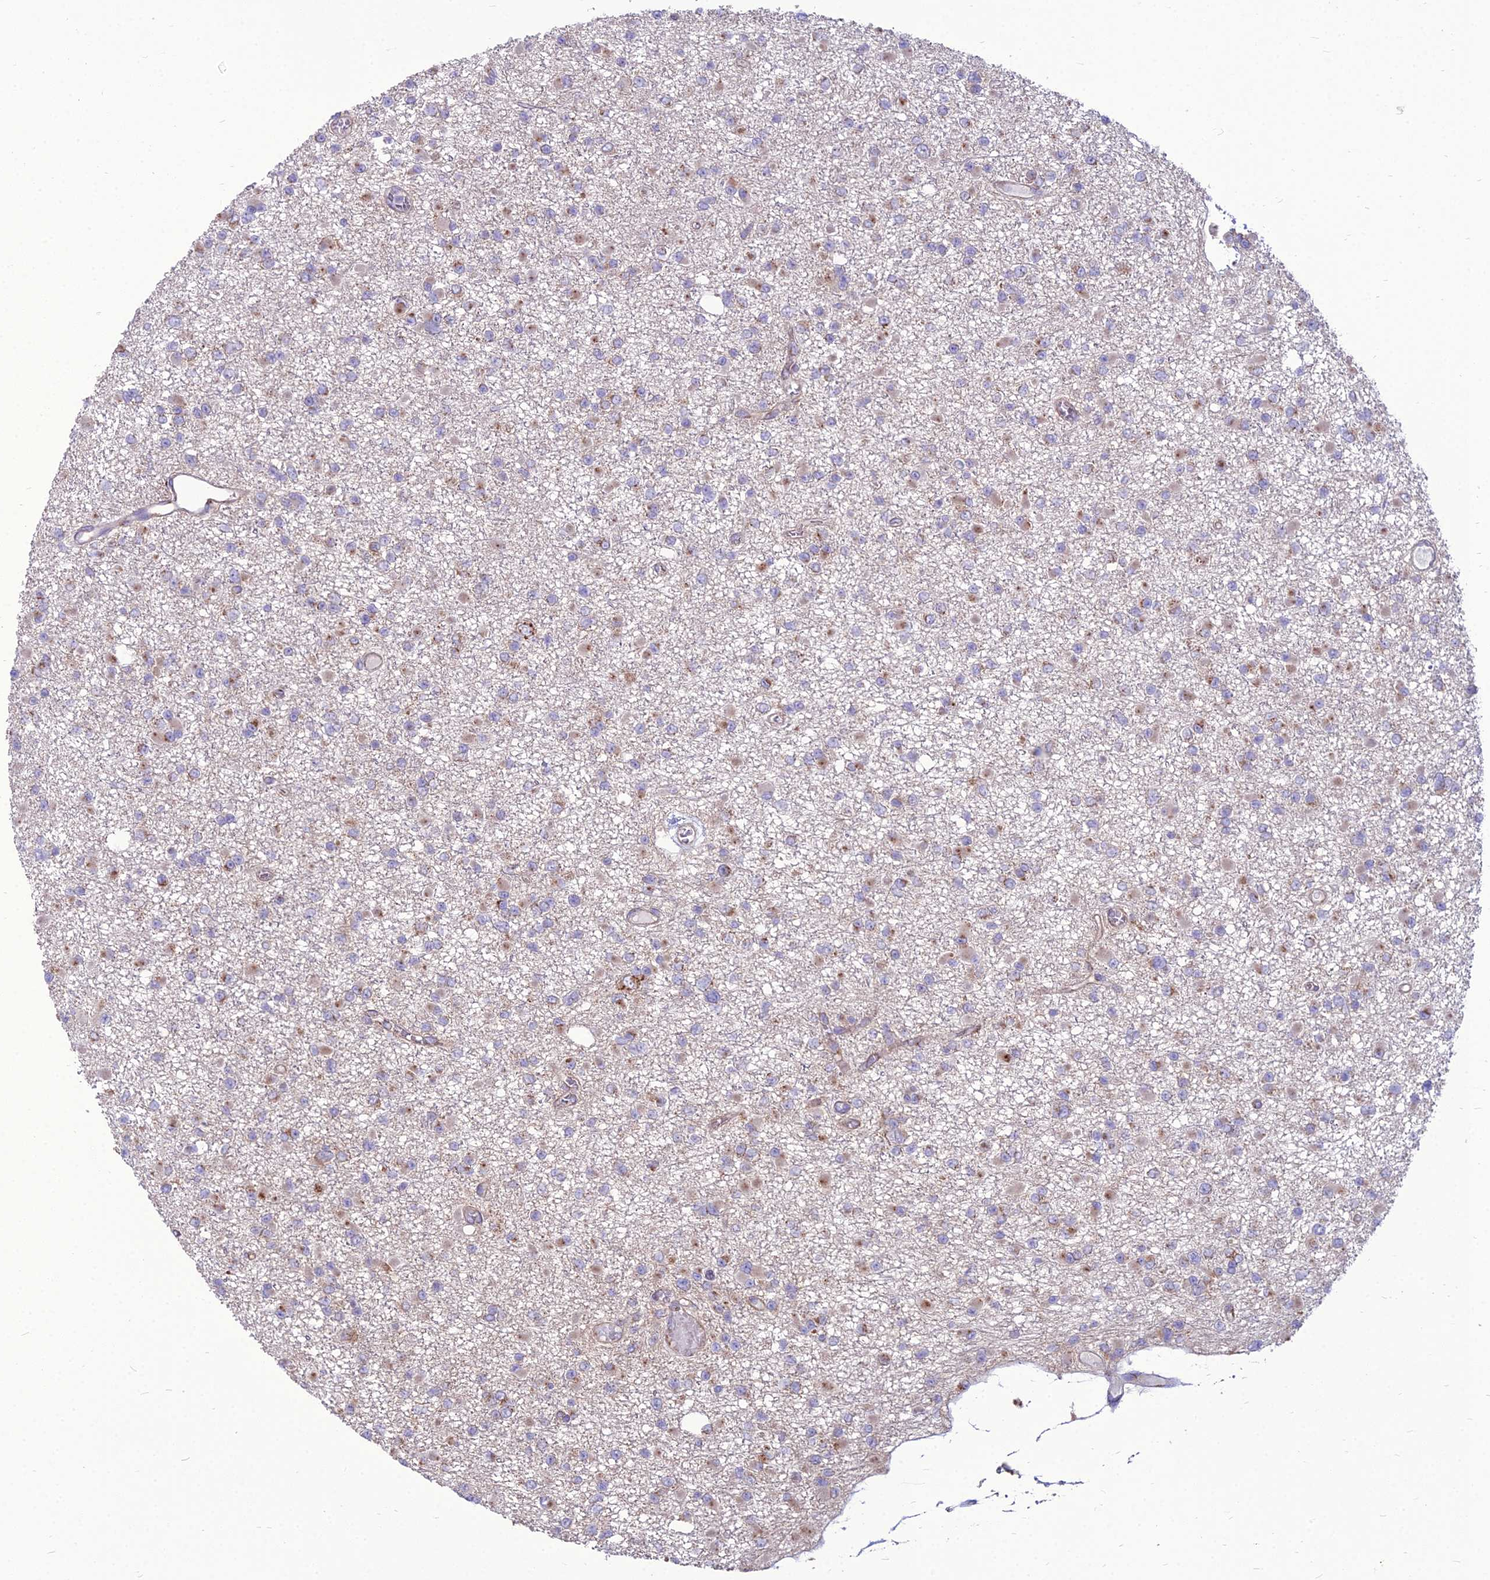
{"staining": {"intensity": "moderate", "quantity": "25%-75%", "location": "cytoplasmic/membranous"}, "tissue": "glioma", "cell_type": "Tumor cells", "image_type": "cancer", "snomed": [{"axis": "morphology", "description": "Glioma, malignant, Low grade"}, {"axis": "topography", "description": "Brain"}], "caption": "This is an image of immunohistochemistry (IHC) staining of glioma, which shows moderate staining in the cytoplasmic/membranous of tumor cells.", "gene": "SPRYD7", "patient": {"sex": "female", "age": 22}}